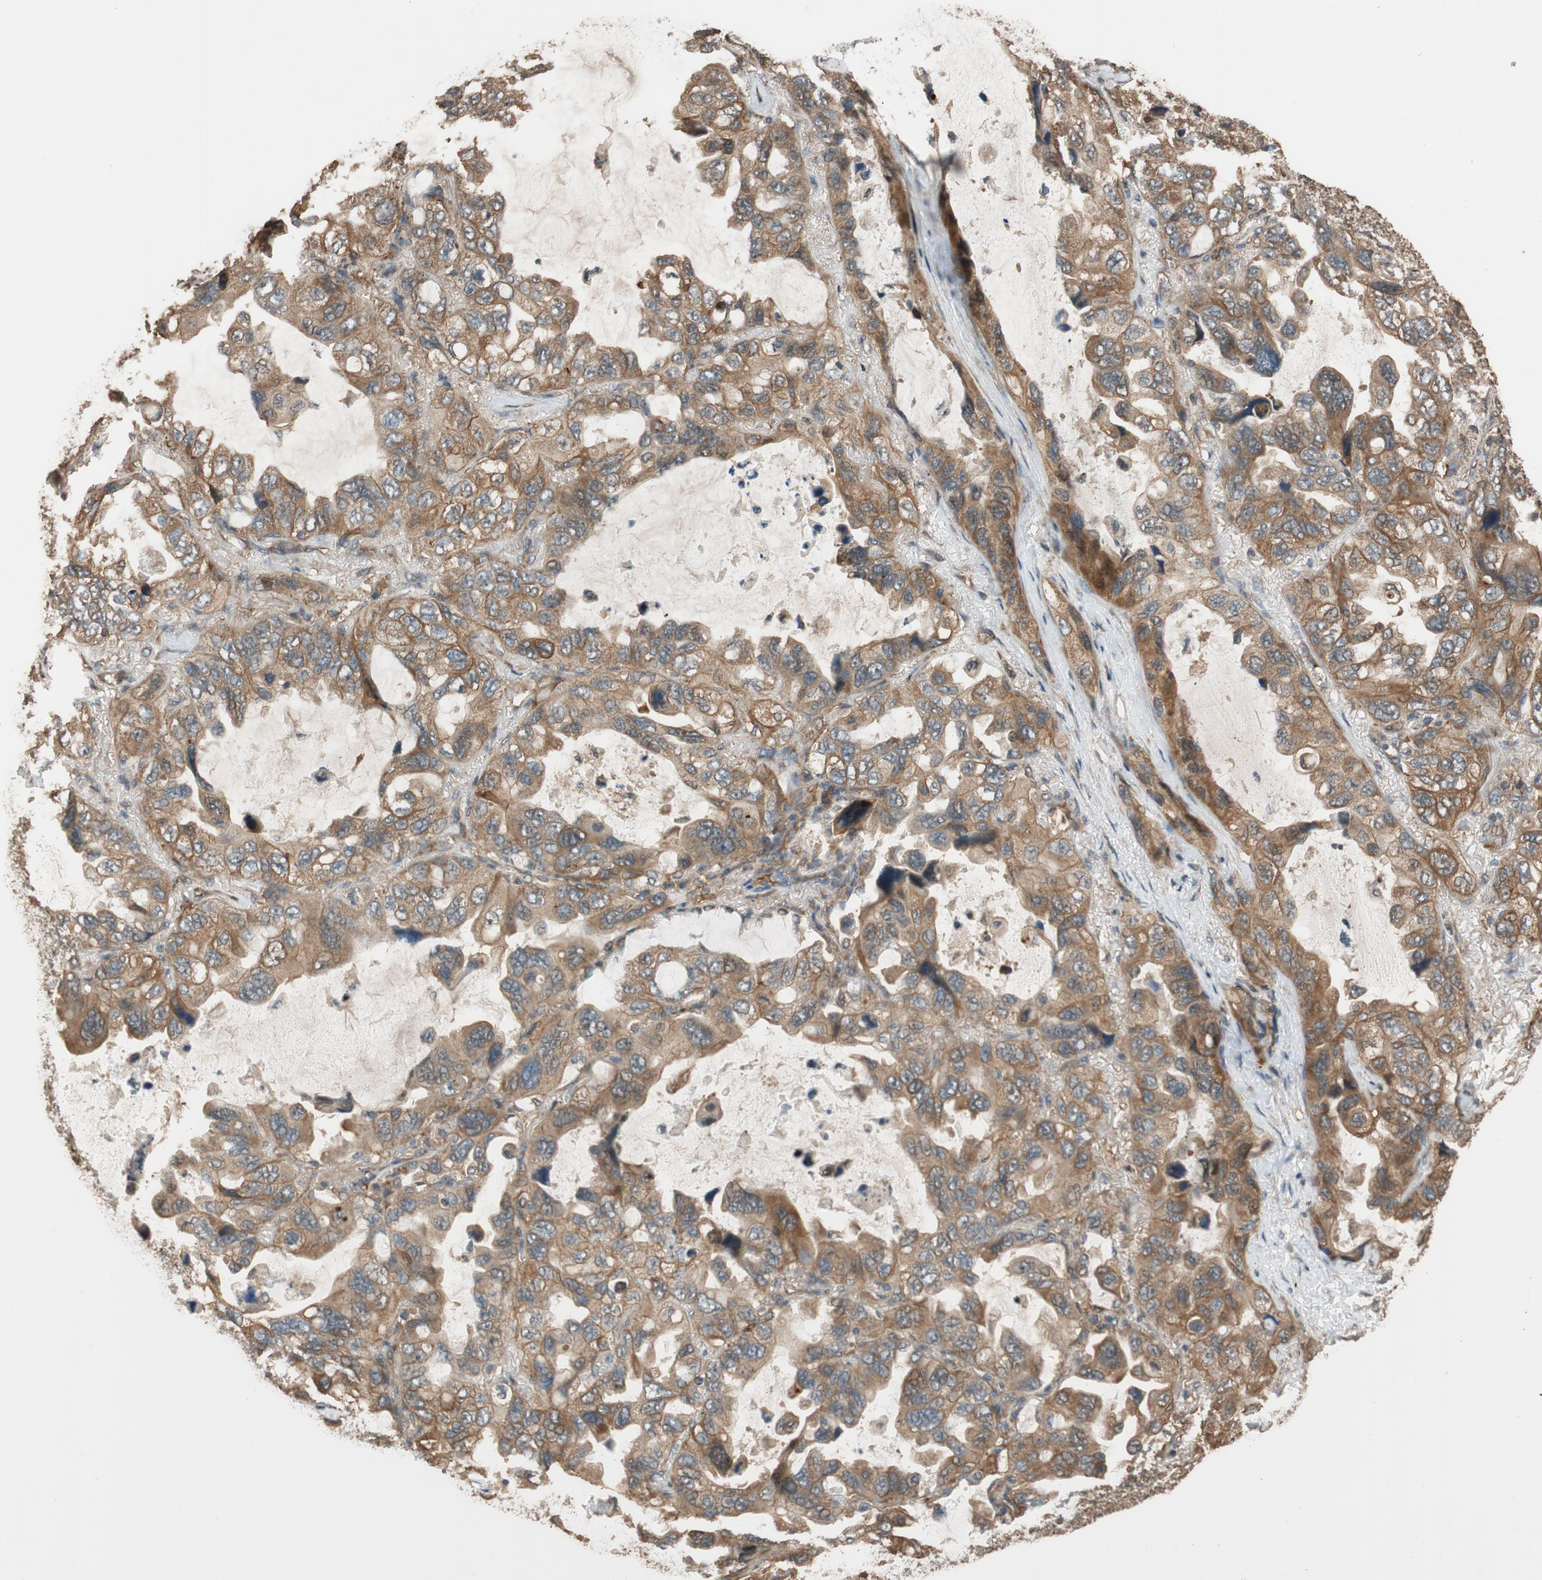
{"staining": {"intensity": "moderate", "quantity": ">75%", "location": "cytoplasmic/membranous"}, "tissue": "lung cancer", "cell_type": "Tumor cells", "image_type": "cancer", "snomed": [{"axis": "morphology", "description": "Squamous cell carcinoma, NOS"}, {"axis": "topography", "description": "Lung"}], "caption": "The micrograph reveals immunohistochemical staining of lung cancer. There is moderate cytoplasmic/membranous expression is appreciated in about >75% of tumor cells.", "gene": "MST1R", "patient": {"sex": "female", "age": 73}}